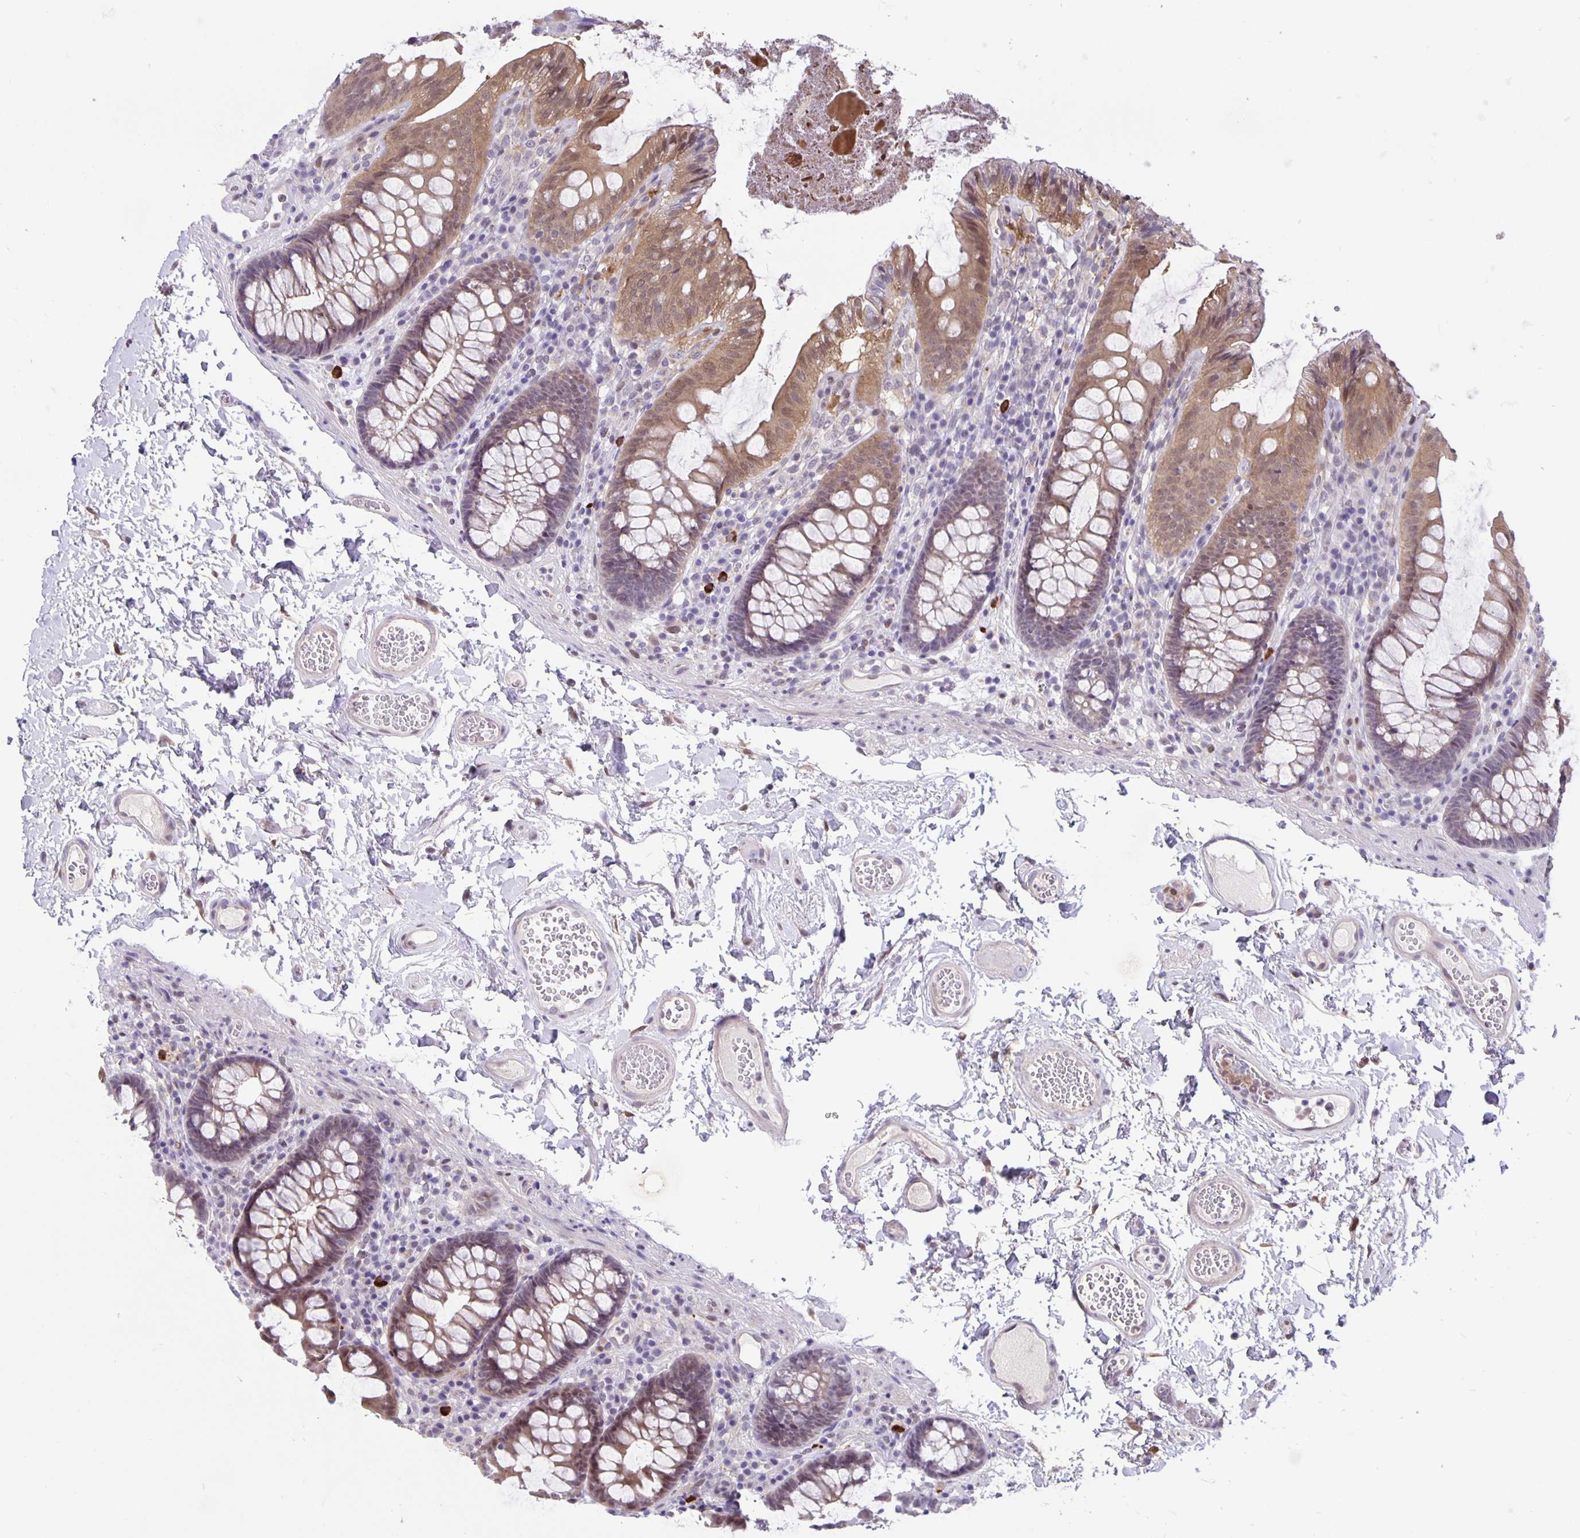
{"staining": {"intensity": "weak", "quantity": "<25%", "location": "cytoplasmic/membranous"}, "tissue": "colon", "cell_type": "Endothelial cells", "image_type": "normal", "snomed": [{"axis": "morphology", "description": "Normal tissue, NOS"}, {"axis": "topography", "description": "Colon"}, {"axis": "topography", "description": "Peripheral nerve tissue"}], "caption": "Colon stained for a protein using immunohistochemistry (IHC) displays no staining endothelial cells.", "gene": "TAX1BP3", "patient": {"sex": "male", "age": 84}}